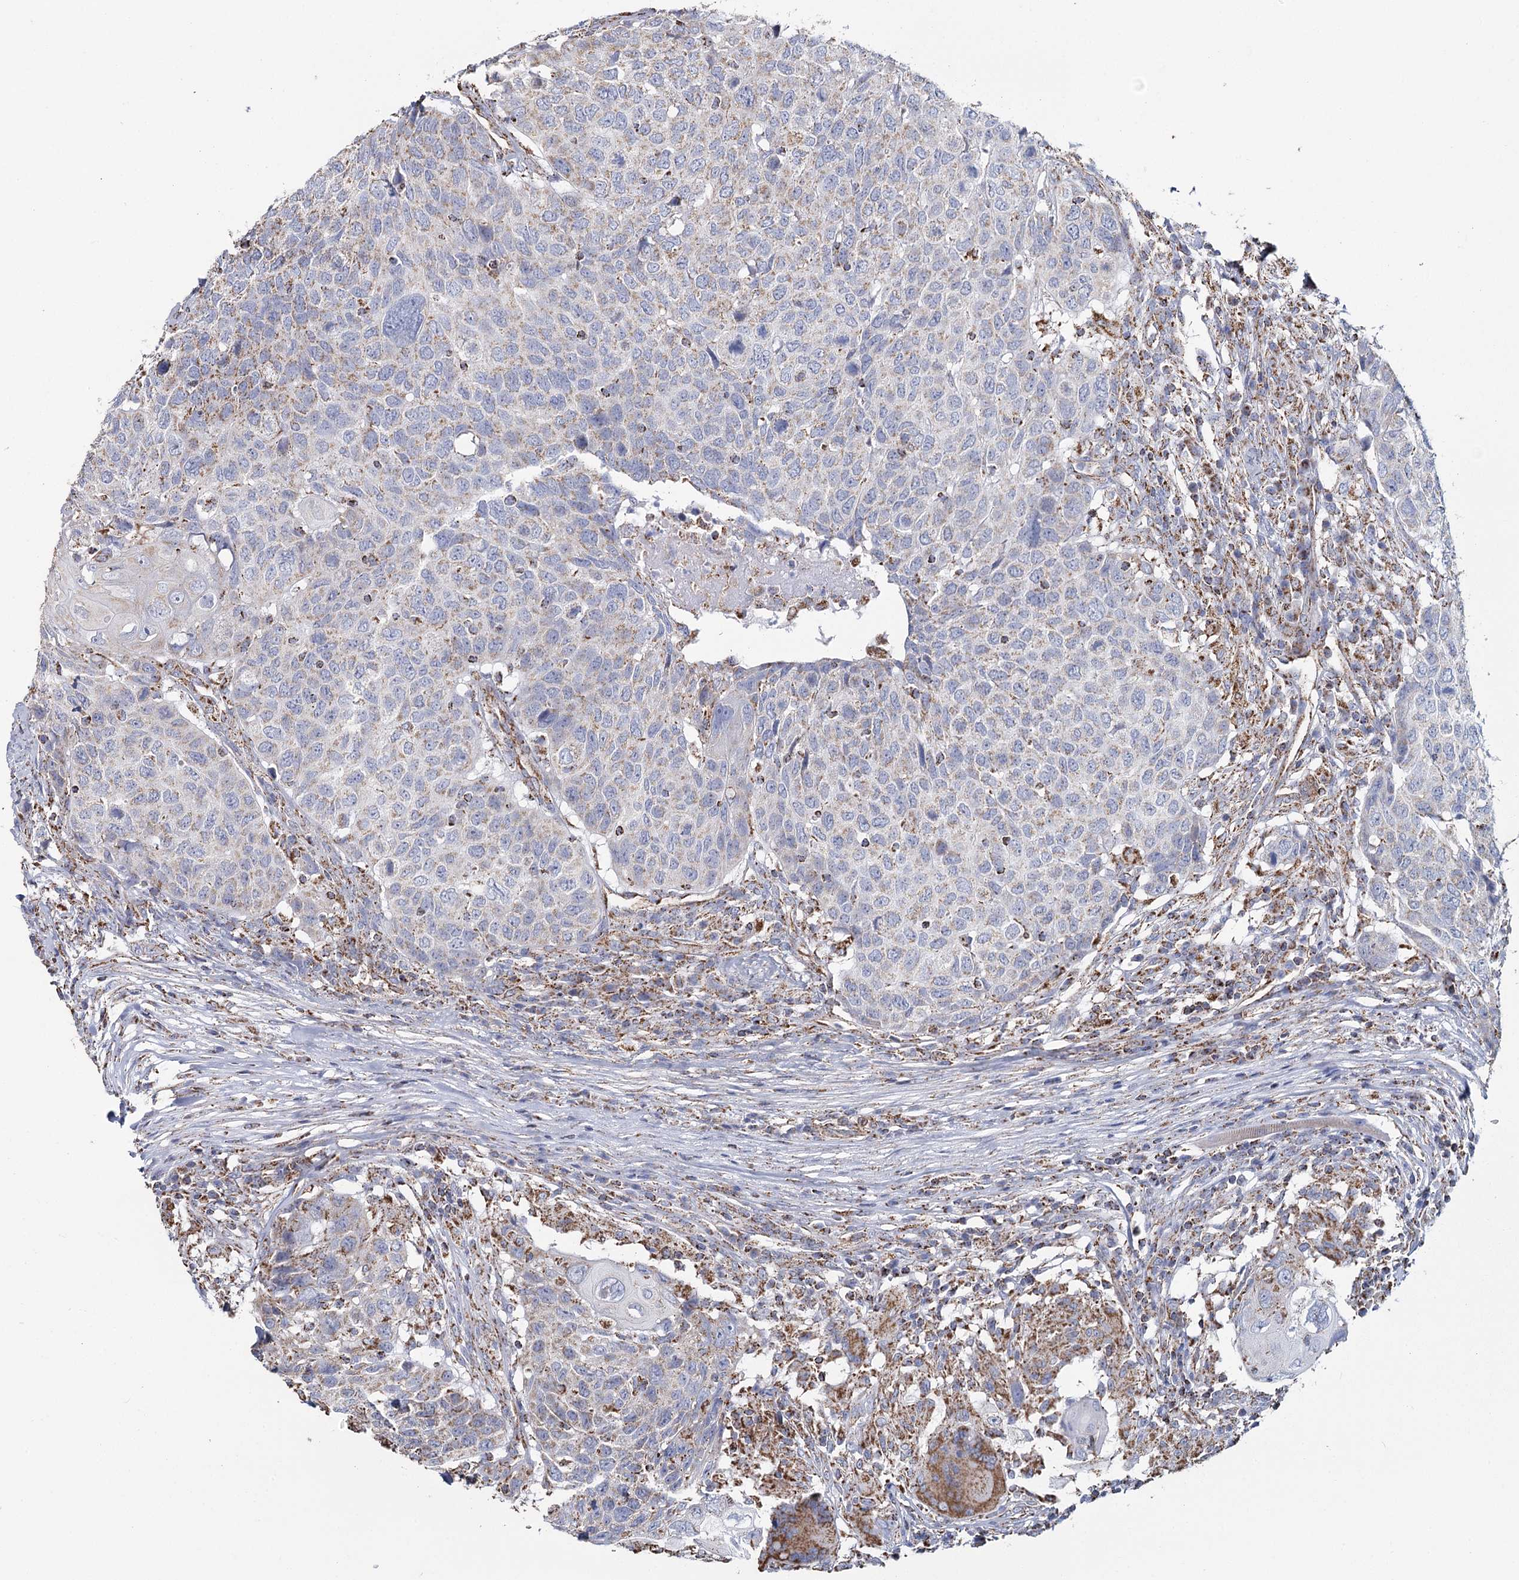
{"staining": {"intensity": "moderate", "quantity": "<25%", "location": "cytoplasmic/membranous"}, "tissue": "head and neck cancer", "cell_type": "Tumor cells", "image_type": "cancer", "snomed": [{"axis": "morphology", "description": "Squamous cell carcinoma, NOS"}, {"axis": "topography", "description": "Head-Neck"}], "caption": "Squamous cell carcinoma (head and neck) stained for a protein (brown) reveals moderate cytoplasmic/membranous positive staining in about <25% of tumor cells.", "gene": "MRPL44", "patient": {"sex": "male", "age": 66}}